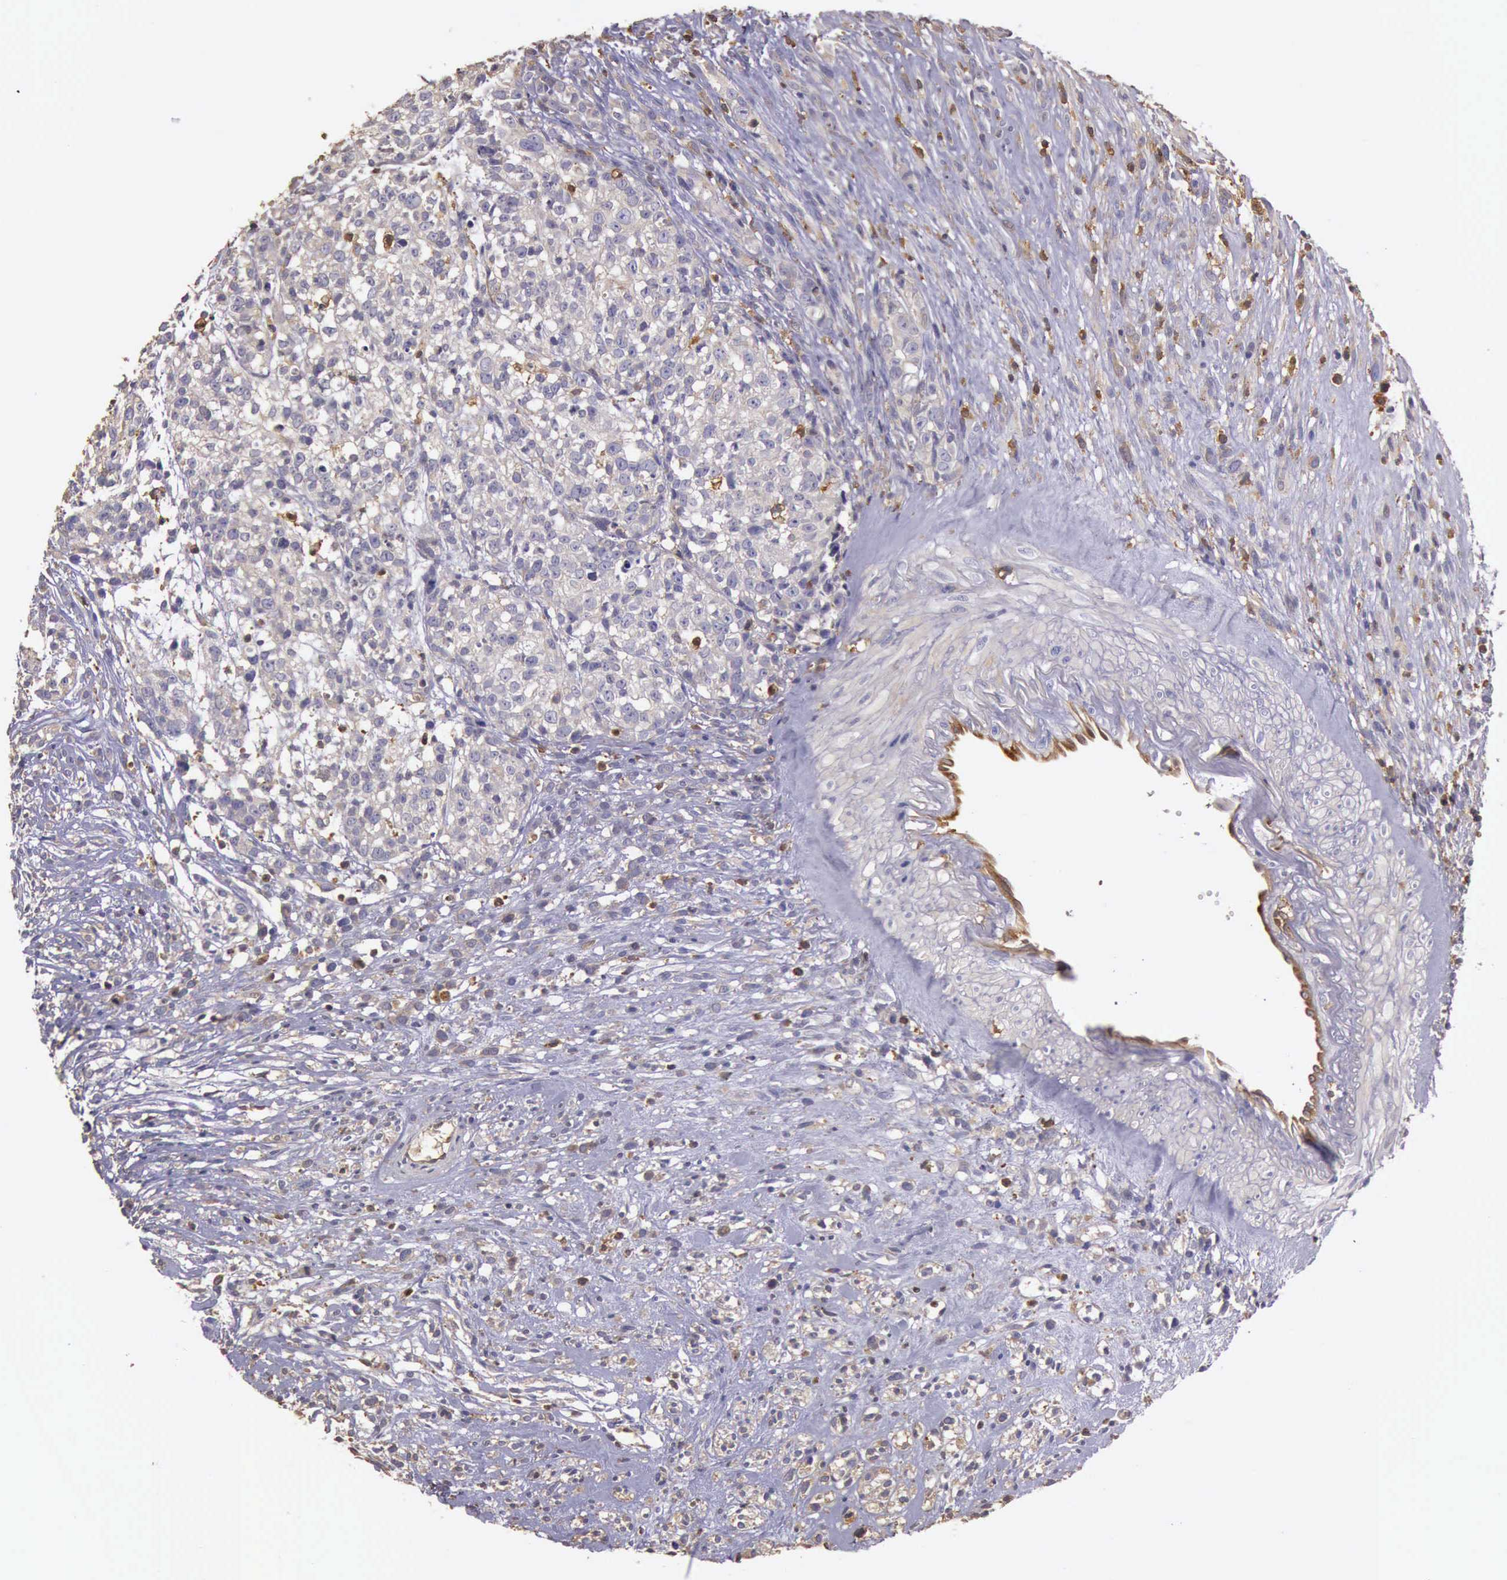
{"staining": {"intensity": "negative", "quantity": "none", "location": "none"}, "tissue": "glioma", "cell_type": "Tumor cells", "image_type": "cancer", "snomed": [{"axis": "morphology", "description": "Glioma, malignant, High grade"}, {"axis": "topography", "description": "Brain"}], "caption": "Immunohistochemistry photomicrograph of human malignant high-grade glioma stained for a protein (brown), which demonstrates no staining in tumor cells.", "gene": "ARHGAP4", "patient": {"sex": "male", "age": 66}}